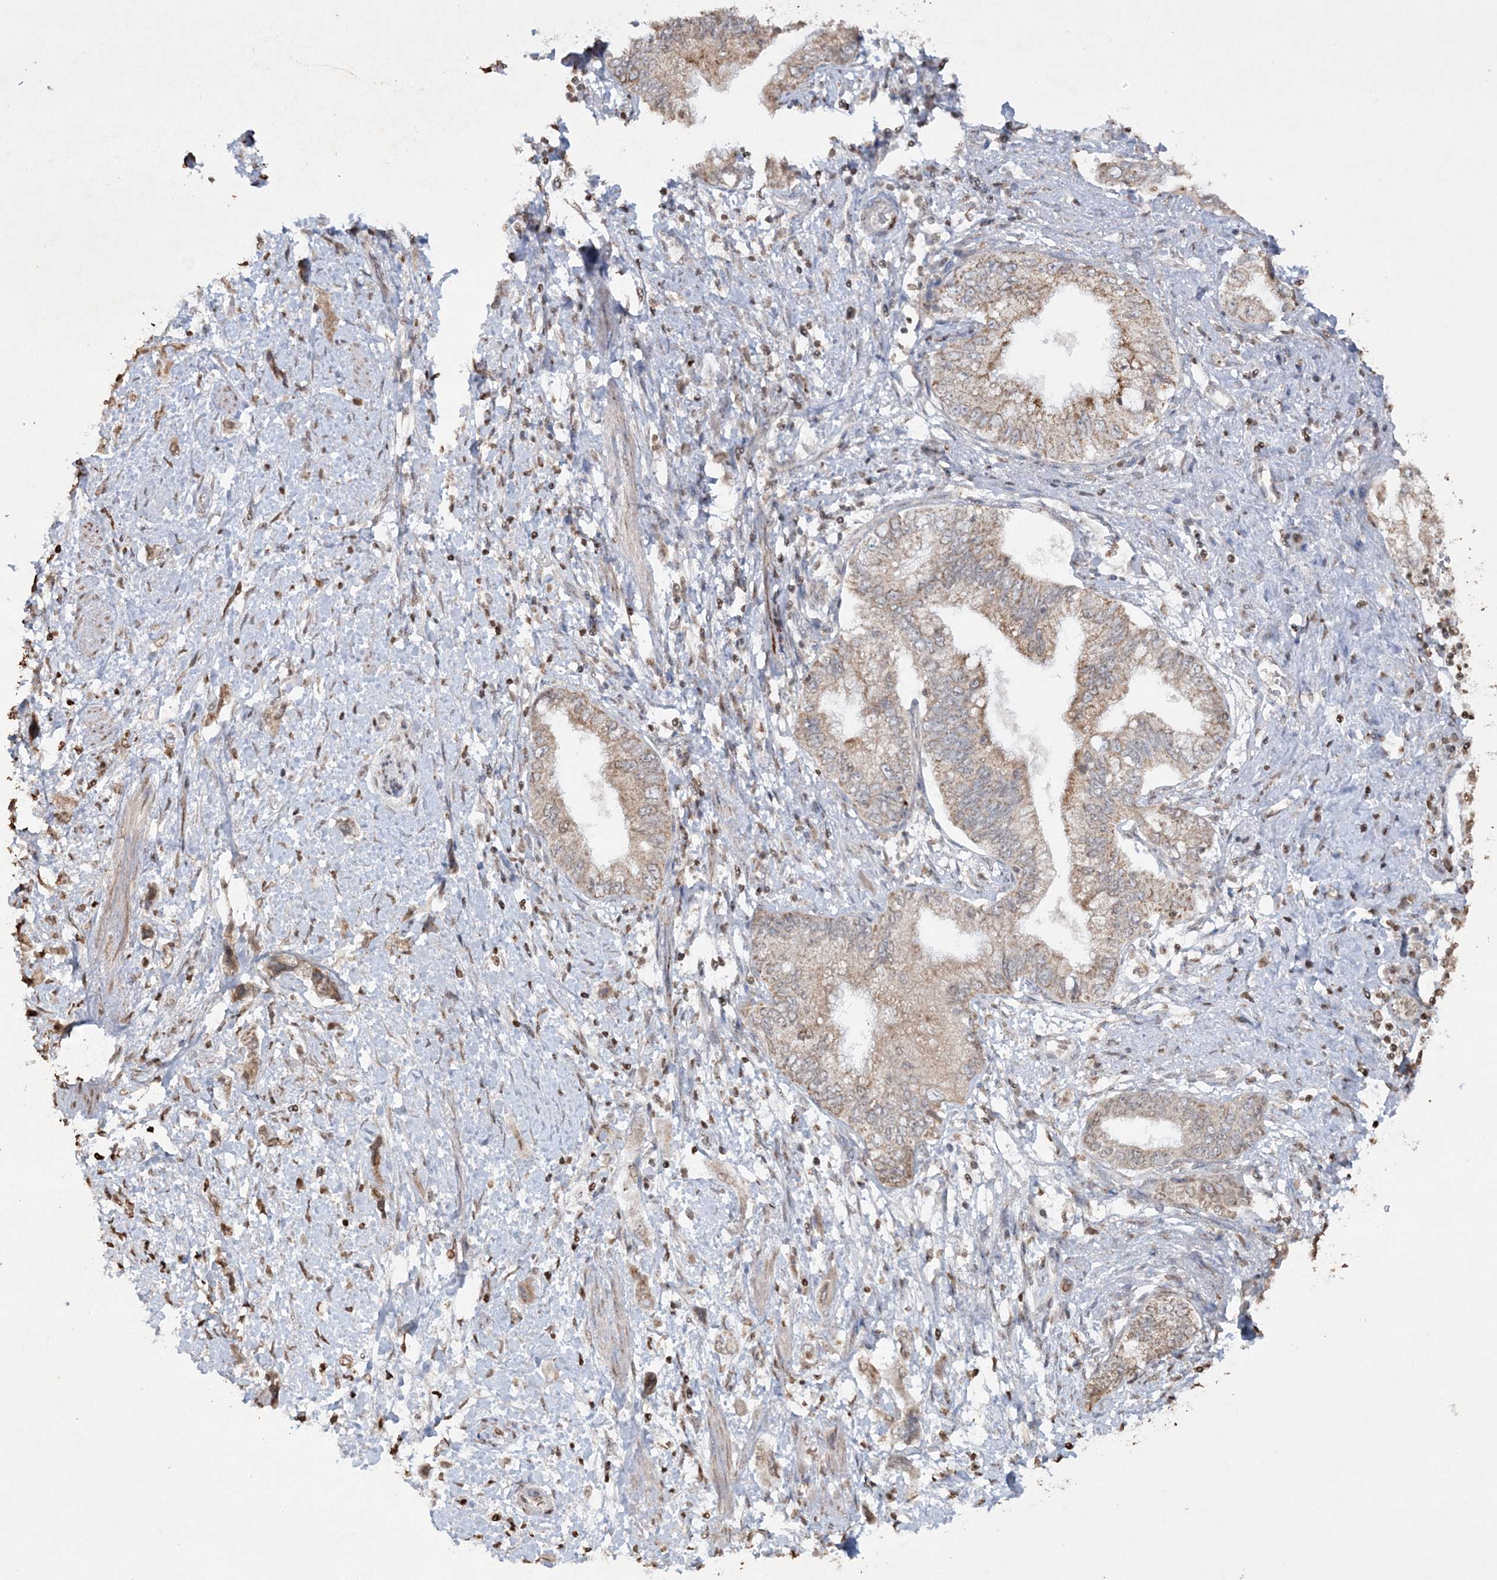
{"staining": {"intensity": "moderate", "quantity": ">75%", "location": "cytoplasmic/membranous"}, "tissue": "pancreatic cancer", "cell_type": "Tumor cells", "image_type": "cancer", "snomed": [{"axis": "morphology", "description": "Adenocarcinoma, NOS"}, {"axis": "topography", "description": "Pancreas"}], "caption": "Pancreatic cancer stained with a protein marker shows moderate staining in tumor cells.", "gene": "TTC7A", "patient": {"sex": "female", "age": 73}}